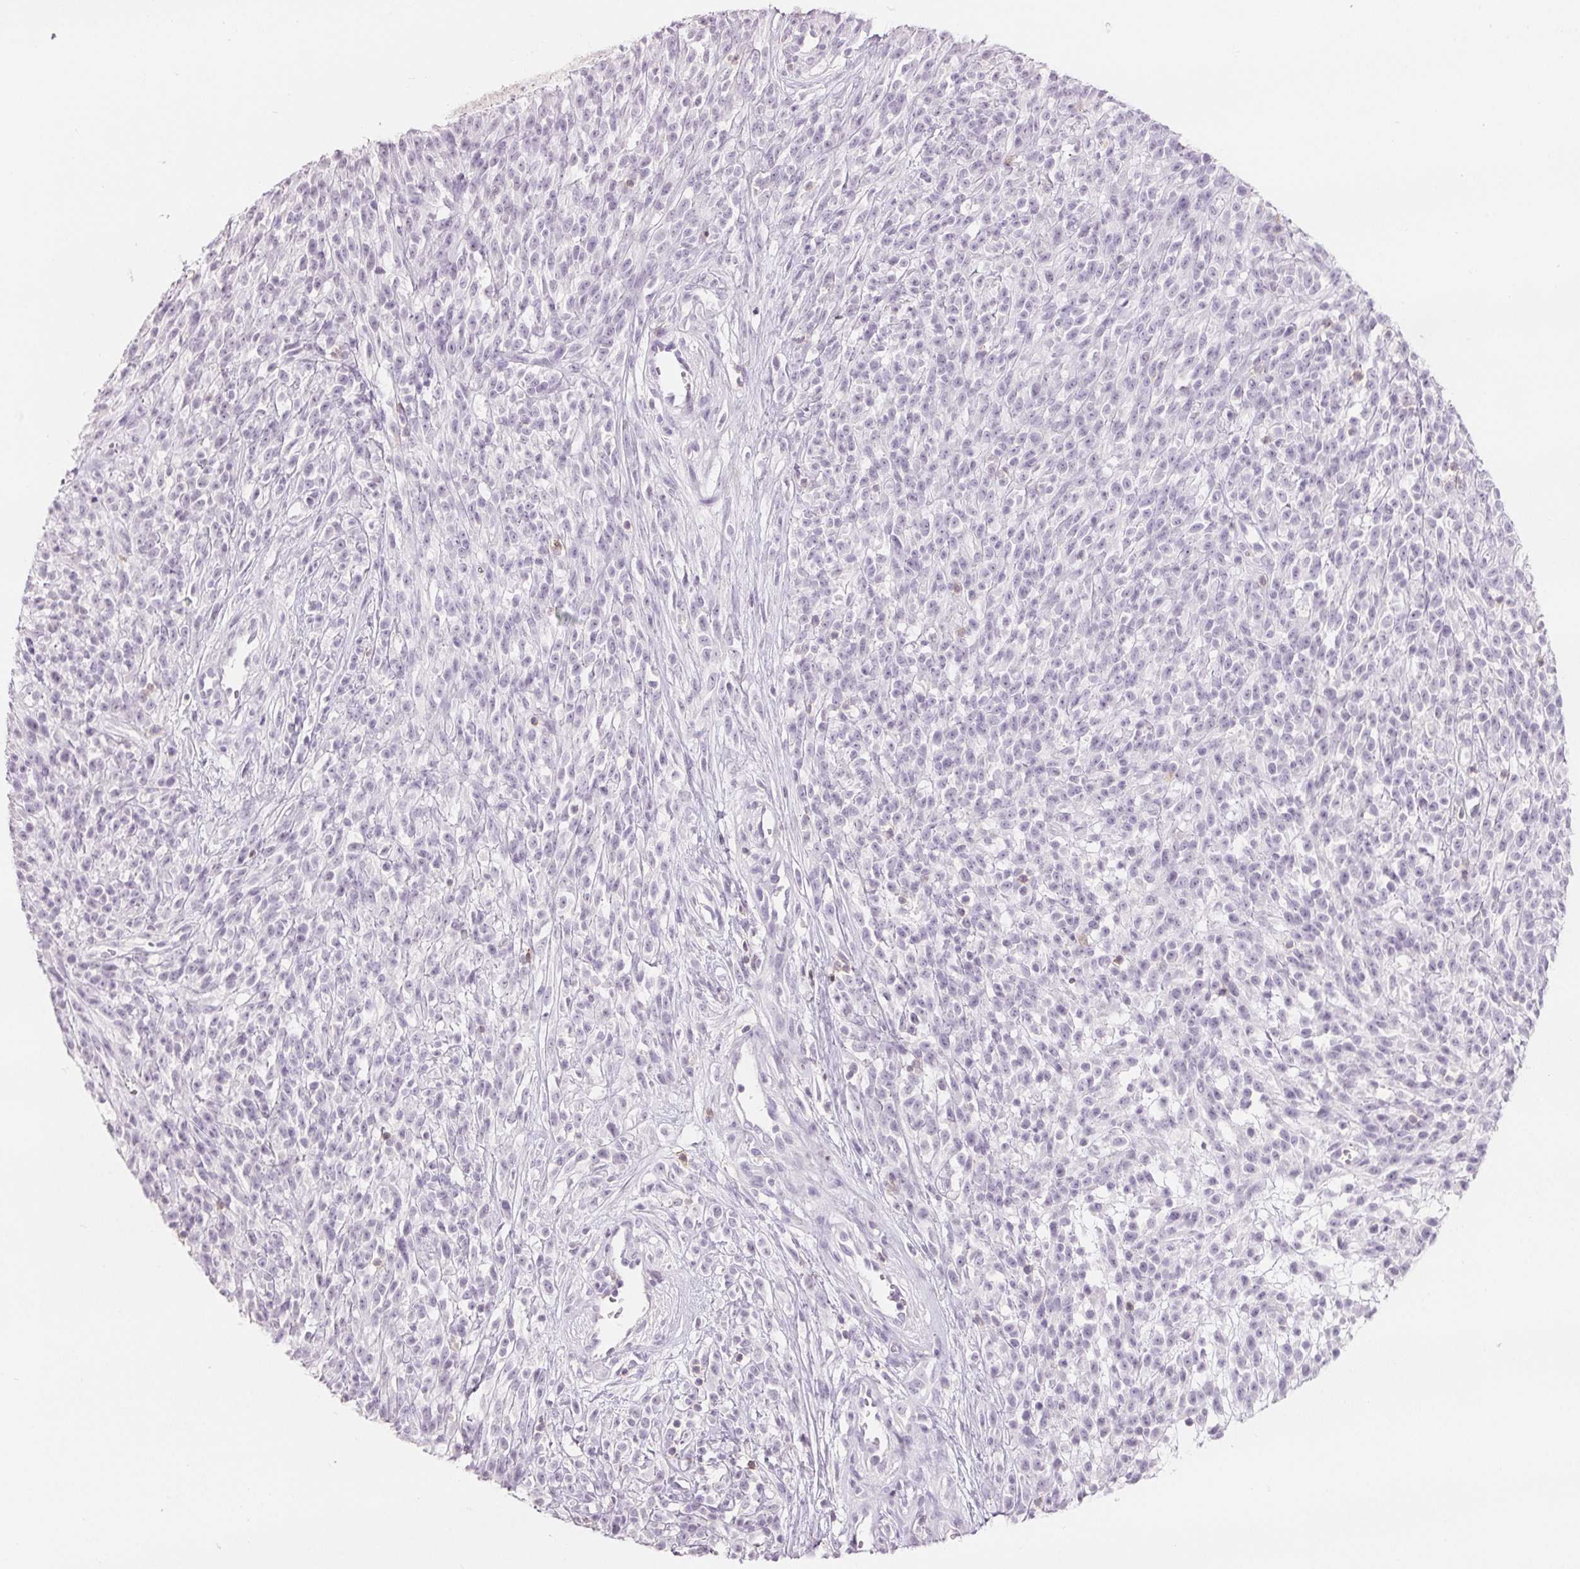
{"staining": {"intensity": "negative", "quantity": "none", "location": "none"}, "tissue": "melanoma", "cell_type": "Tumor cells", "image_type": "cancer", "snomed": [{"axis": "morphology", "description": "Malignant melanoma, NOS"}, {"axis": "topography", "description": "Skin"}, {"axis": "topography", "description": "Skin of trunk"}], "caption": "DAB immunohistochemical staining of melanoma exhibits no significant staining in tumor cells.", "gene": "CD69", "patient": {"sex": "male", "age": 74}}